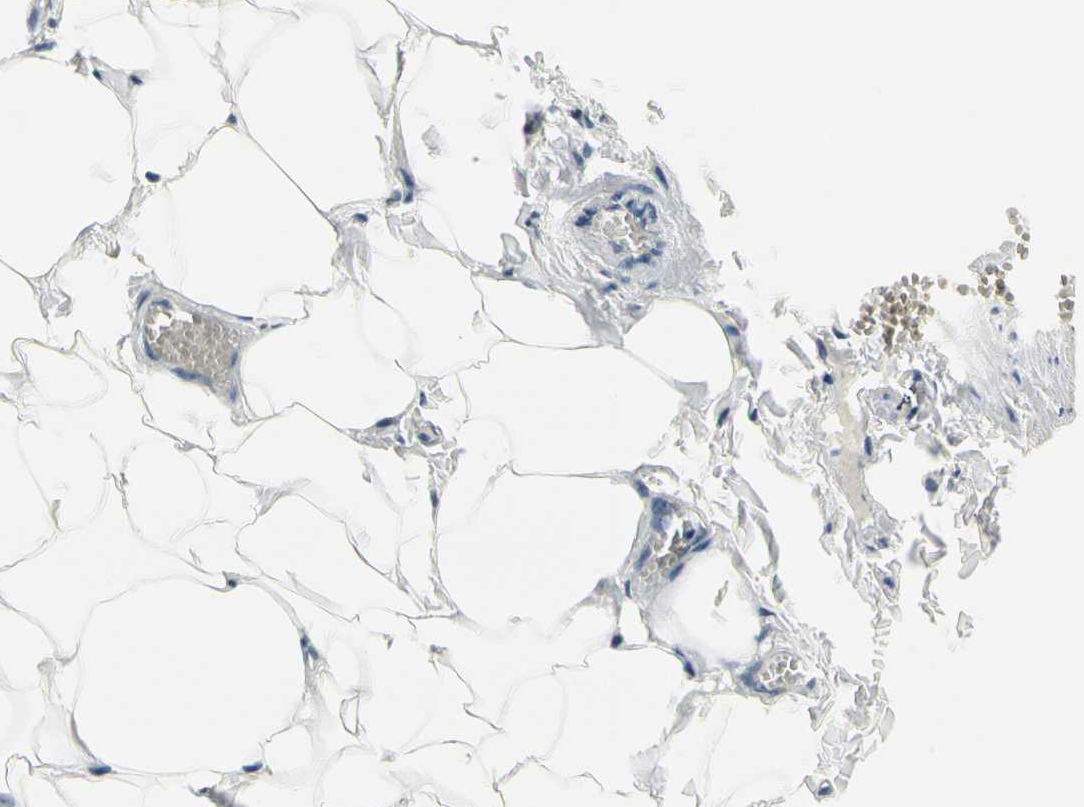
{"staining": {"intensity": "negative", "quantity": "none", "location": "none"}, "tissue": "adipose tissue", "cell_type": "Adipocytes", "image_type": "normal", "snomed": [{"axis": "morphology", "description": "Normal tissue, NOS"}, {"axis": "topography", "description": "Vascular tissue"}], "caption": "This is an immunohistochemistry image of benign human adipose tissue. There is no positivity in adipocytes.", "gene": "PDK2", "patient": {"sex": "male", "age": 41}}